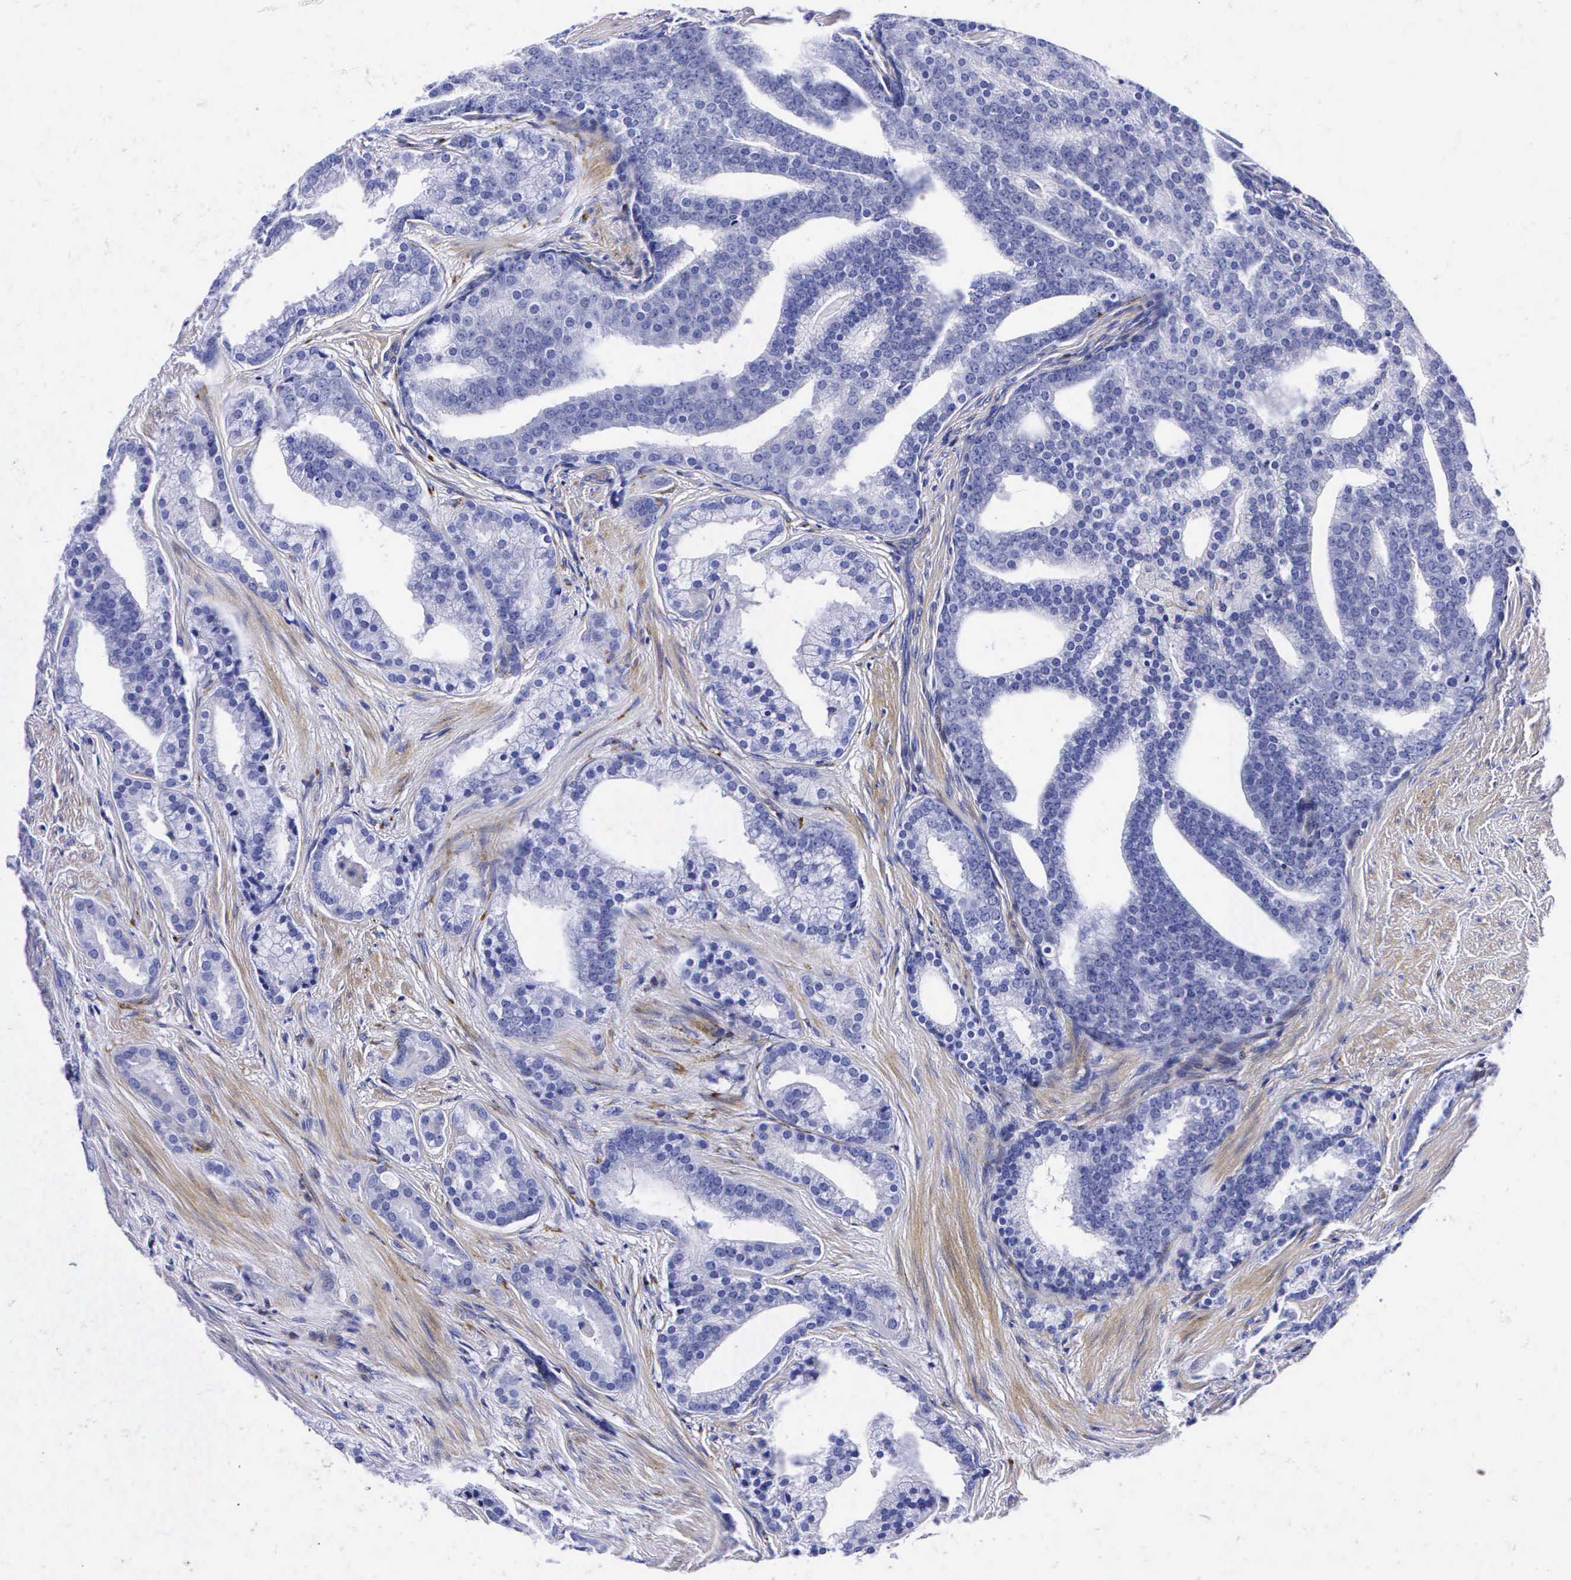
{"staining": {"intensity": "negative", "quantity": "none", "location": "none"}, "tissue": "prostate cancer", "cell_type": "Tumor cells", "image_type": "cancer", "snomed": [{"axis": "morphology", "description": "Adenocarcinoma, Low grade"}, {"axis": "topography", "description": "Prostate"}], "caption": "DAB immunohistochemical staining of prostate cancer (low-grade adenocarcinoma) reveals no significant positivity in tumor cells.", "gene": "ENO2", "patient": {"sex": "male", "age": 71}}